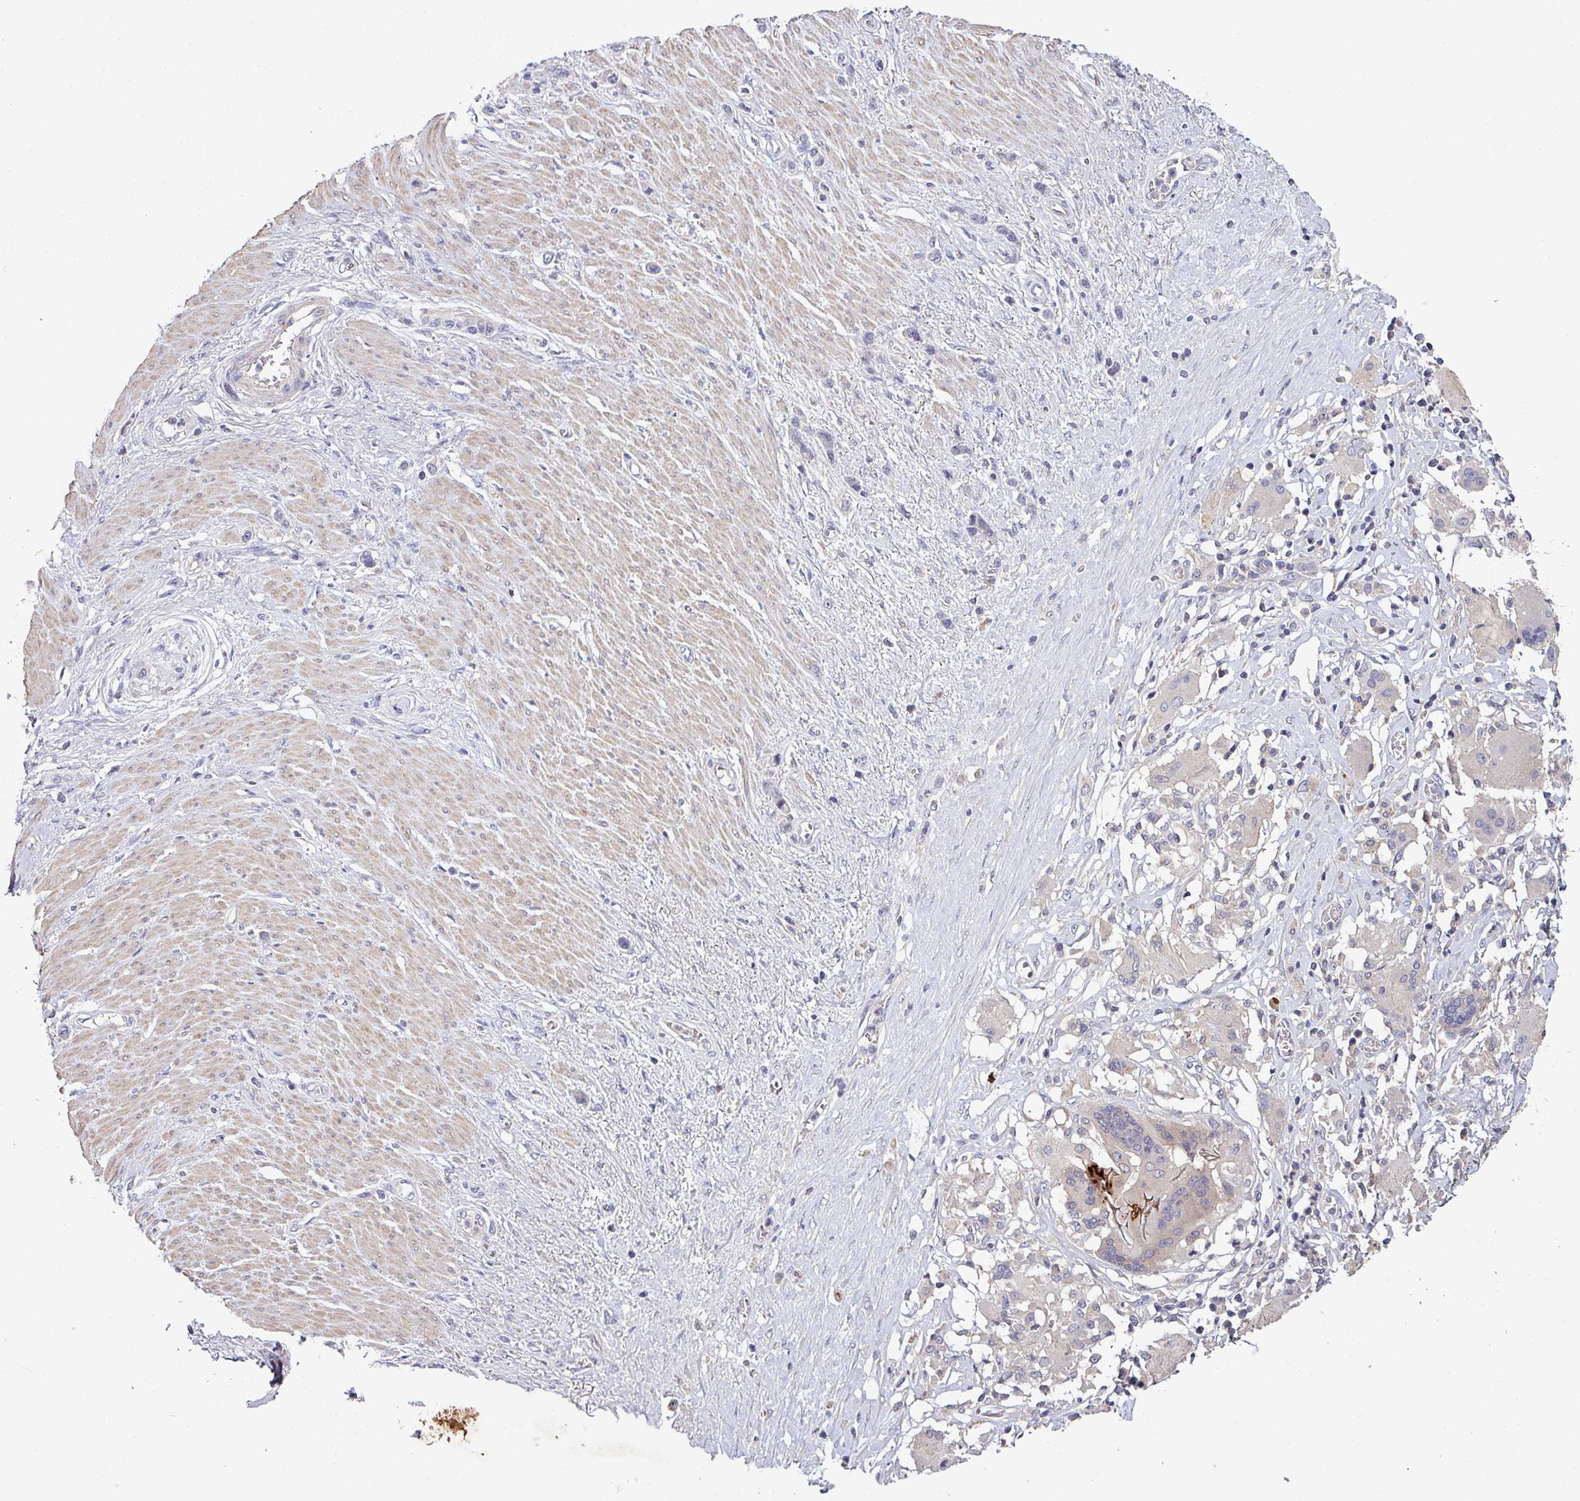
{"staining": {"intensity": "negative", "quantity": "none", "location": "none"}, "tissue": "stomach cancer", "cell_type": "Tumor cells", "image_type": "cancer", "snomed": [{"axis": "morphology", "description": "Adenocarcinoma, NOS"}, {"axis": "morphology", "description": "Adenocarcinoma, High grade"}, {"axis": "topography", "description": "Stomach, upper"}, {"axis": "topography", "description": "Stomach, lower"}], "caption": "This is an immunohistochemistry (IHC) micrograph of human stomach cancer. There is no staining in tumor cells.", "gene": "AEBP2", "patient": {"sex": "female", "age": 65}}